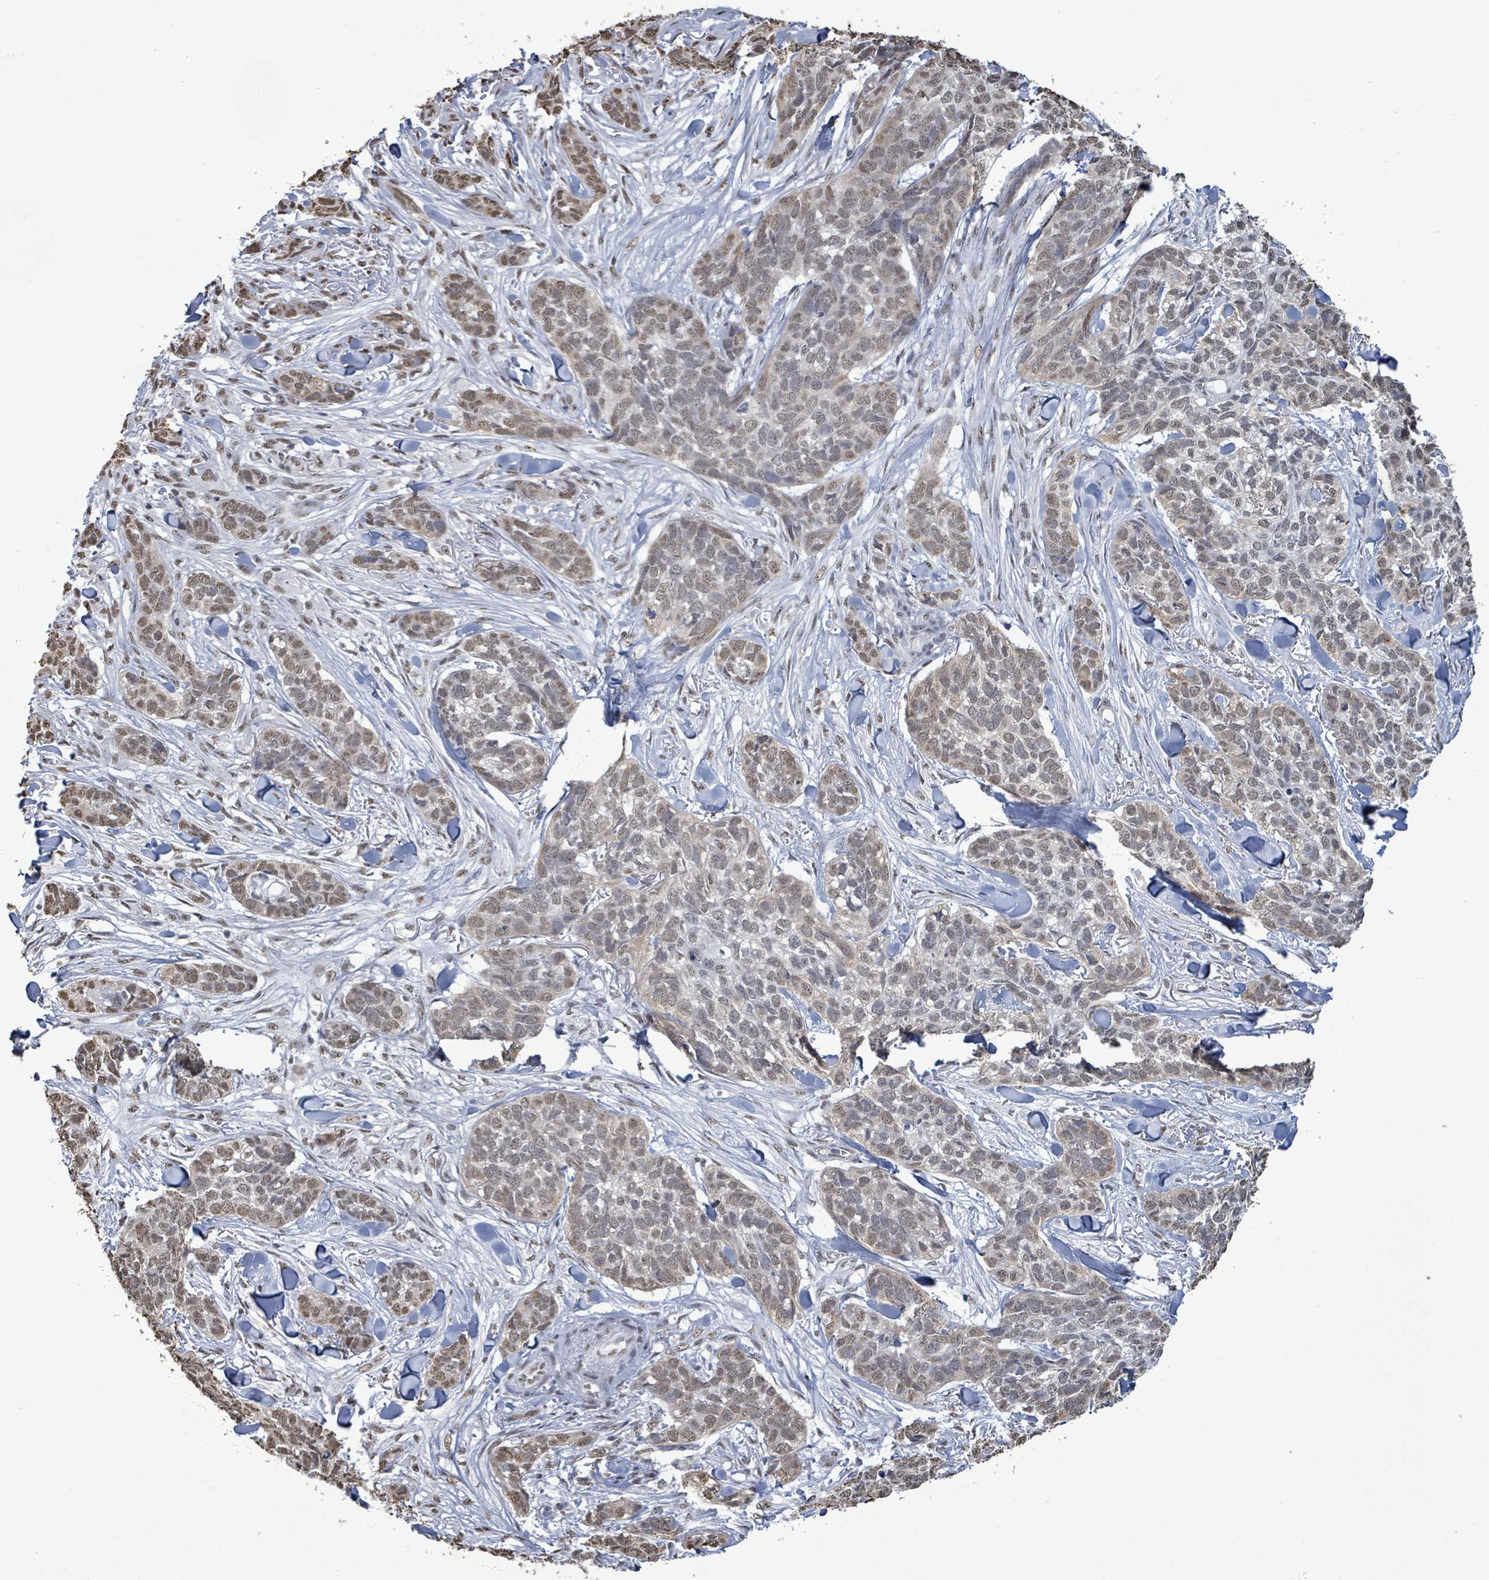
{"staining": {"intensity": "moderate", "quantity": "25%-75%", "location": "nuclear"}, "tissue": "skin cancer", "cell_type": "Tumor cells", "image_type": "cancer", "snomed": [{"axis": "morphology", "description": "Basal cell carcinoma"}, {"axis": "topography", "description": "Skin"}], "caption": "Tumor cells show moderate nuclear positivity in approximately 25%-75% of cells in skin cancer.", "gene": "SAMD14", "patient": {"sex": "male", "age": 86}}